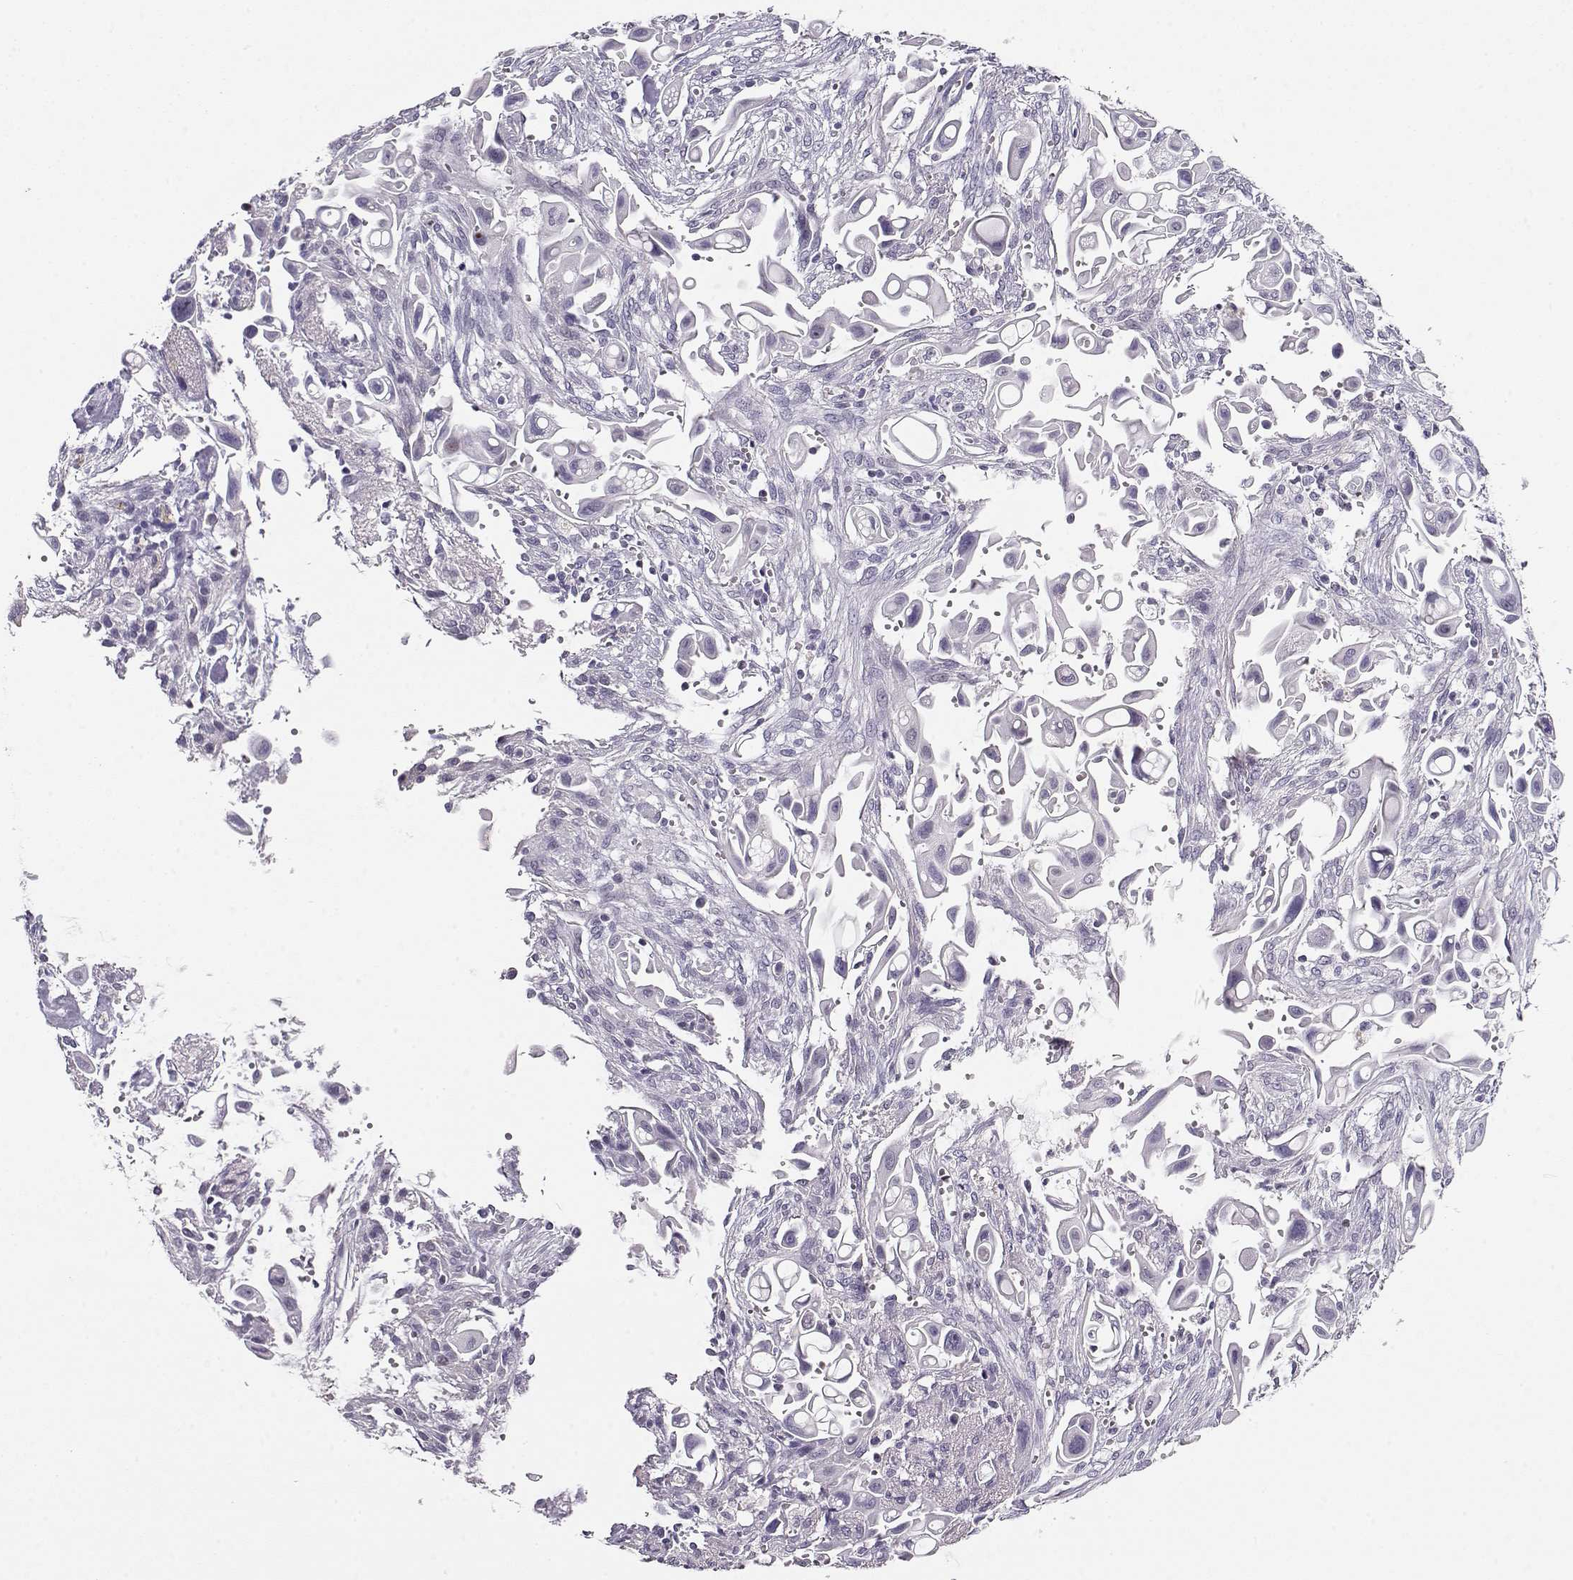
{"staining": {"intensity": "negative", "quantity": "none", "location": "none"}, "tissue": "pancreatic cancer", "cell_type": "Tumor cells", "image_type": "cancer", "snomed": [{"axis": "morphology", "description": "Adenocarcinoma, NOS"}, {"axis": "topography", "description": "Pancreas"}], "caption": "Tumor cells show no significant protein positivity in pancreatic adenocarcinoma.", "gene": "CRX", "patient": {"sex": "male", "age": 50}}